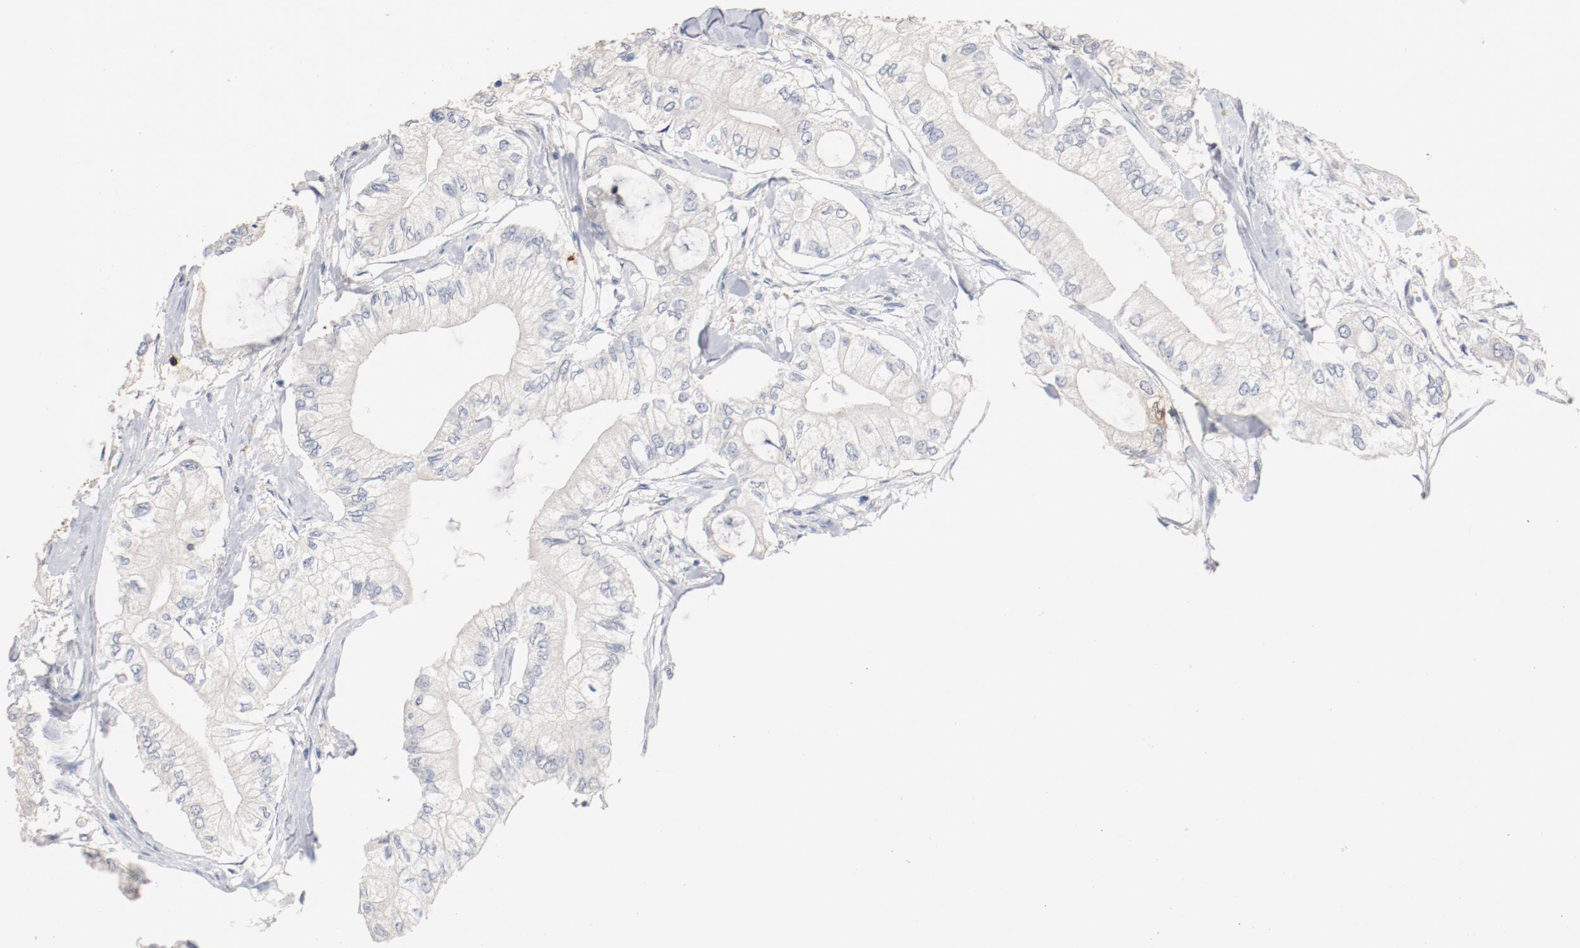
{"staining": {"intensity": "negative", "quantity": "none", "location": "none"}, "tissue": "pancreatic cancer", "cell_type": "Tumor cells", "image_type": "cancer", "snomed": [{"axis": "morphology", "description": "Adenocarcinoma, NOS"}, {"axis": "topography", "description": "Pancreas"}], "caption": "A micrograph of human pancreatic adenocarcinoma is negative for staining in tumor cells. Brightfield microscopy of immunohistochemistry (IHC) stained with DAB (3,3'-diaminobenzidine) (brown) and hematoxylin (blue), captured at high magnification.", "gene": "CD247", "patient": {"sex": "male", "age": 79}}